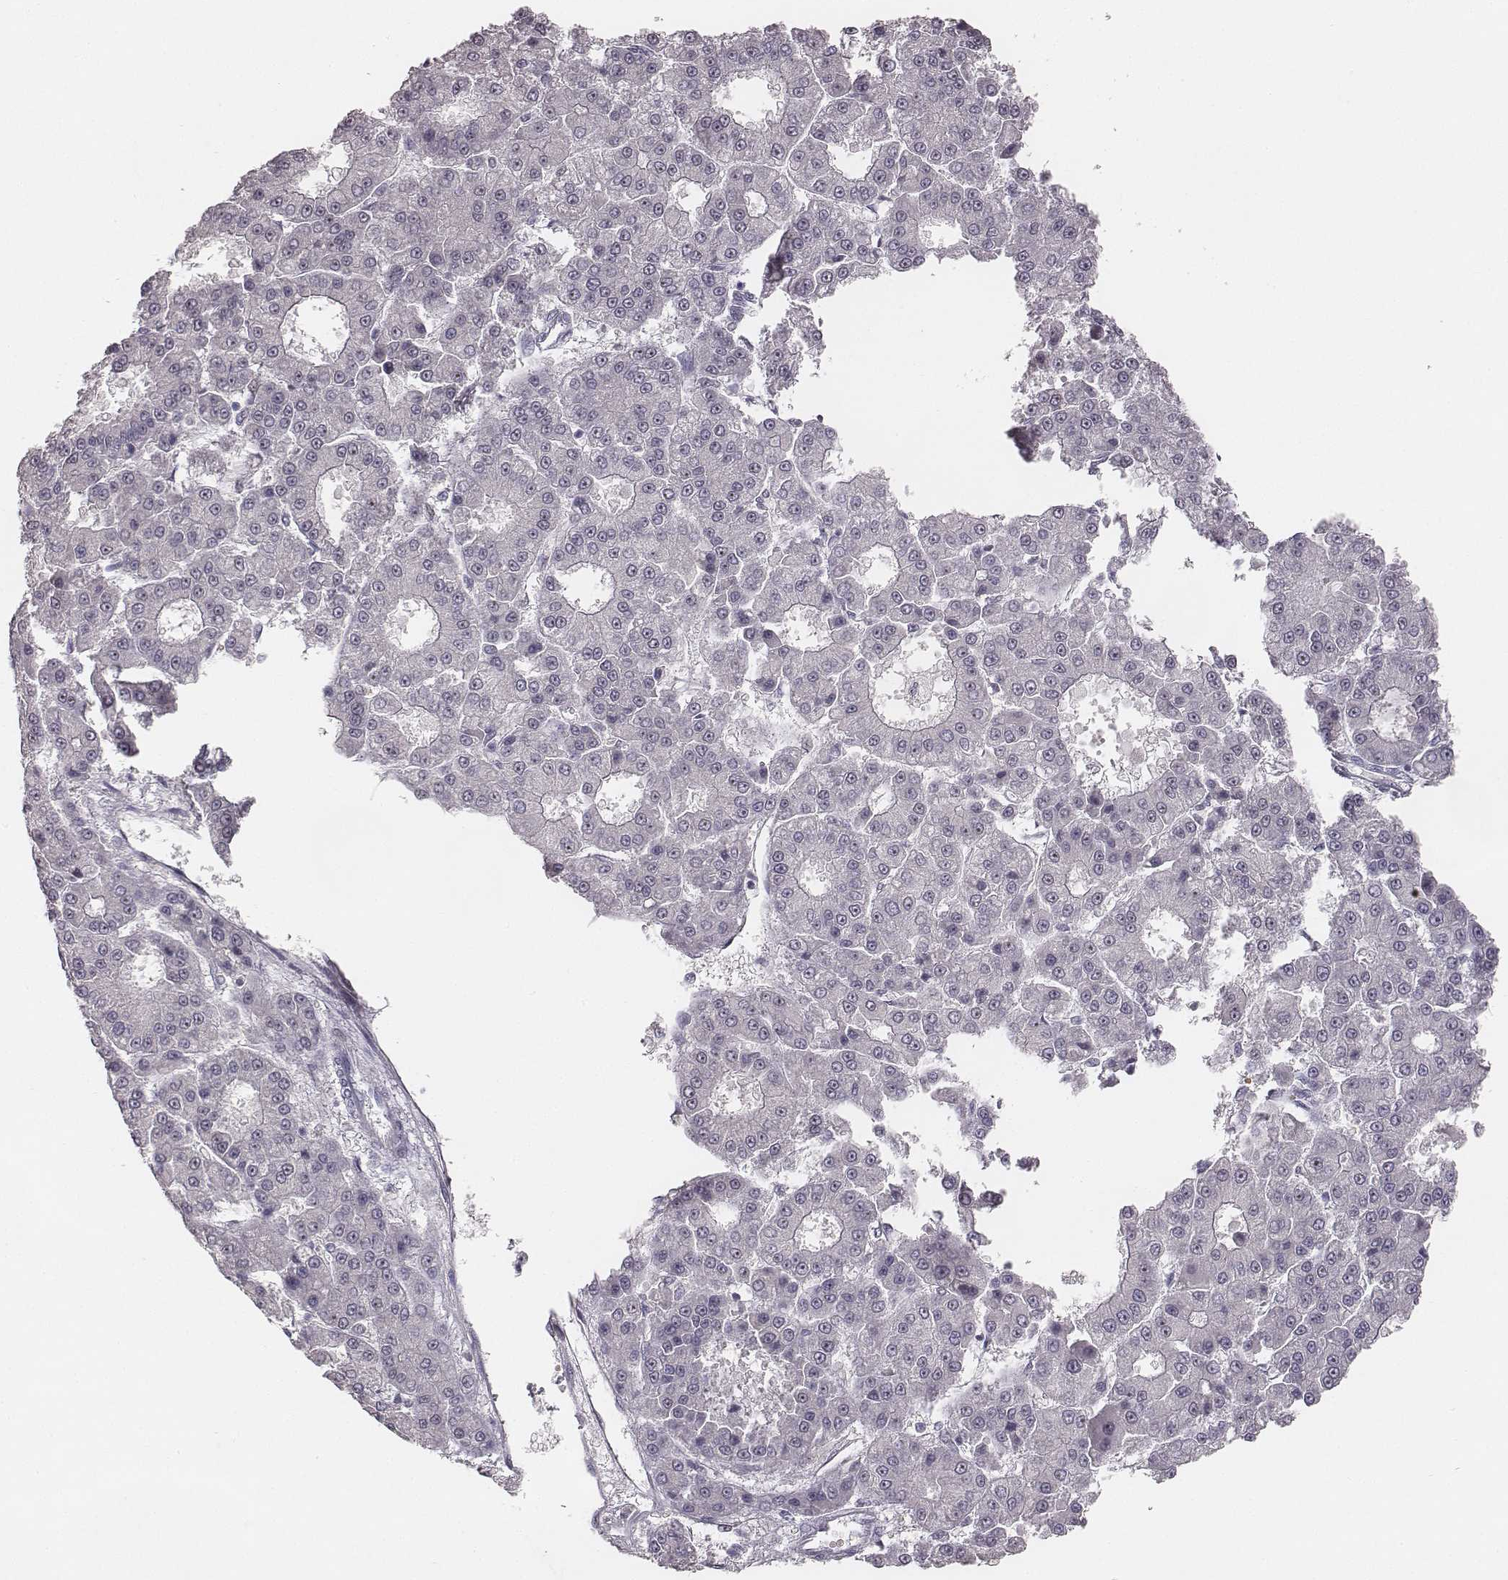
{"staining": {"intensity": "negative", "quantity": "none", "location": "none"}, "tissue": "liver cancer", "cell_type": "Tumor cells", "image_type": "cancer", "snomed": [{"axis": "morphology", "description": "Carcinoma, Hepatocellular, NOS"}, {"axis": "topography", "description": "Liver"}], "caption": "This is an IHC photomicrograph of liver hepatocellular carcinoma. There is no staining in tumor cells.", "gene": "NIFK", "patient": {"sex": "male", "age": 70}}